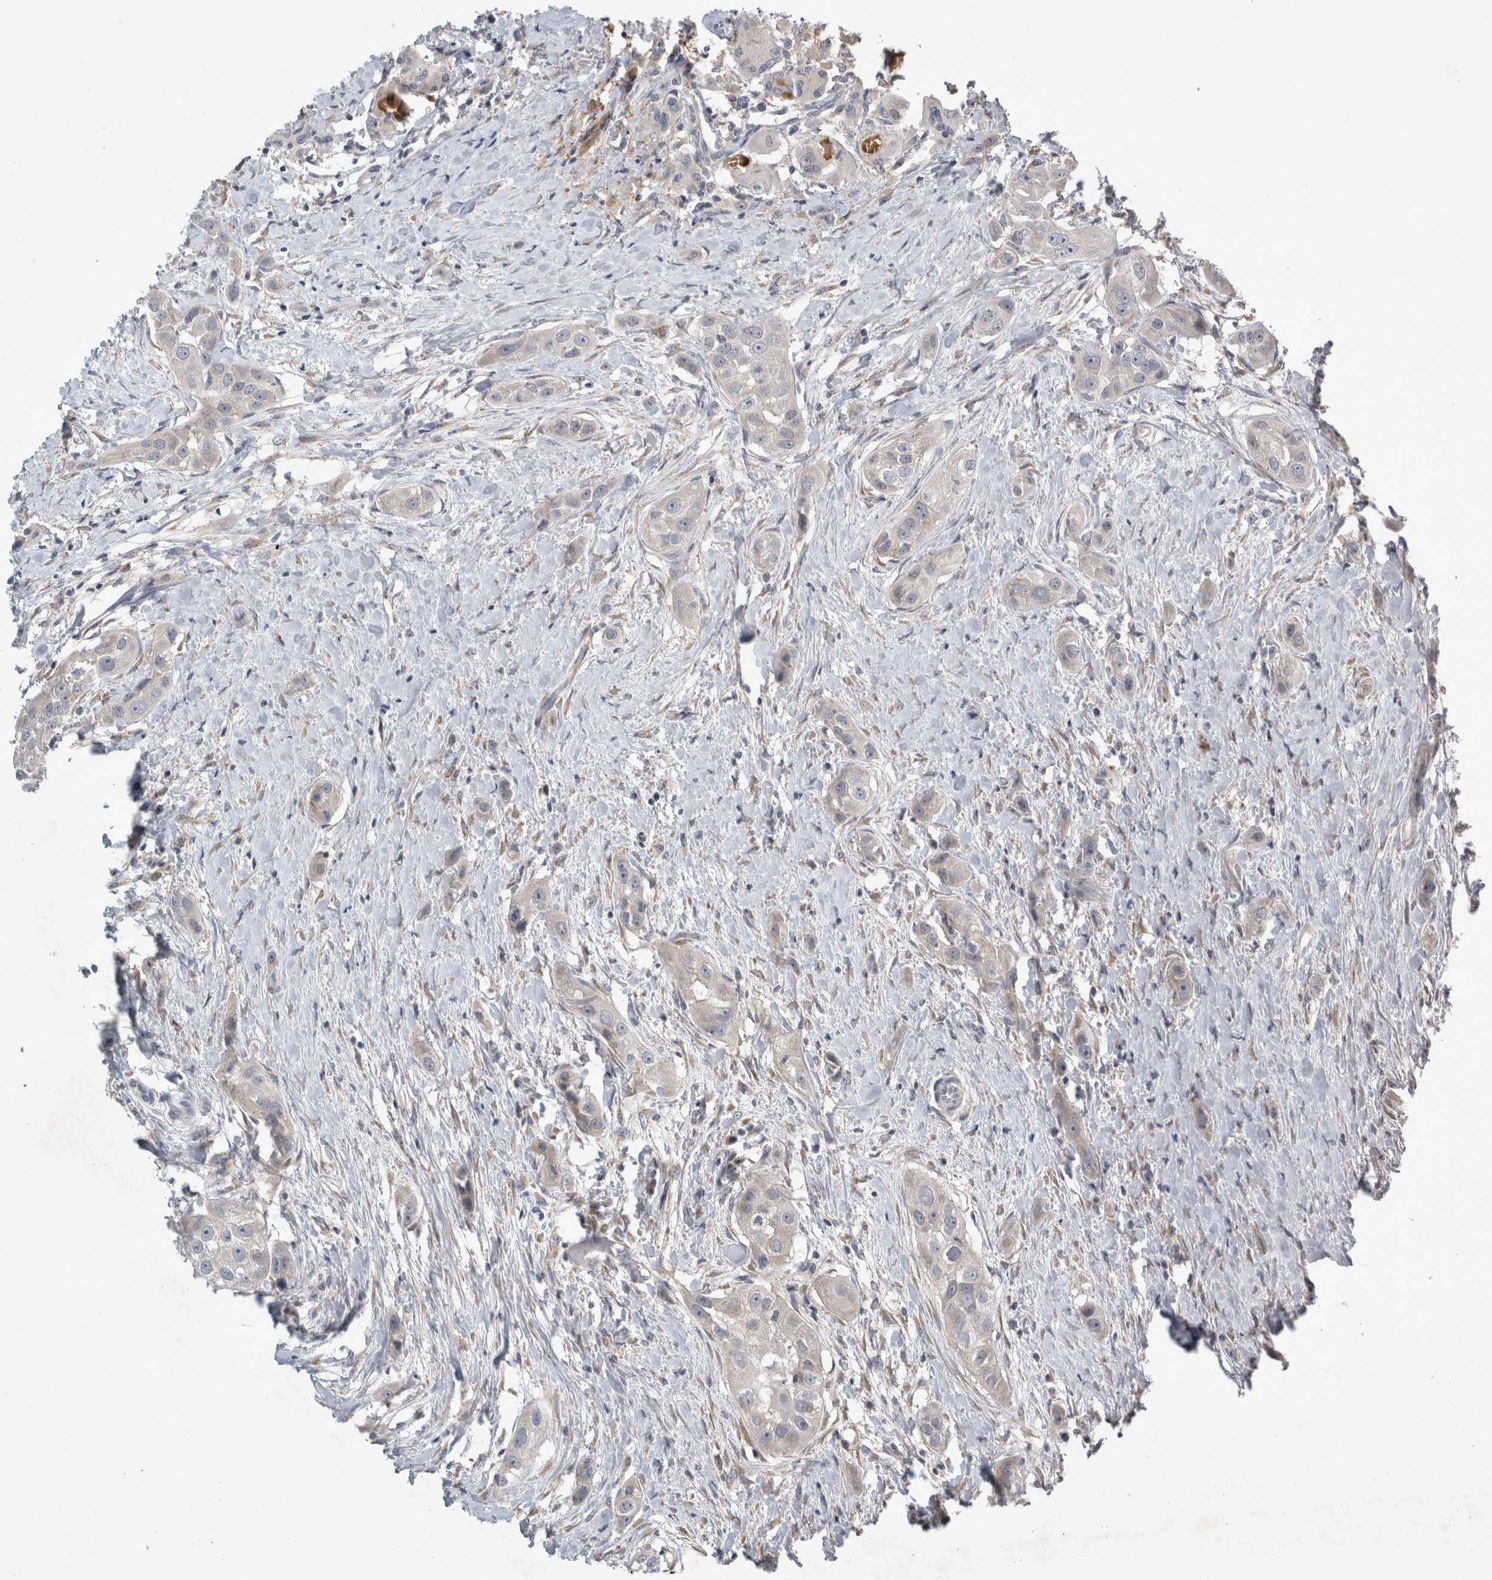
{"staining": {"intensity": "negative", "quantity": "none", "location": "none"}, "tissue": "head and neck cancer", "cell_type": "Tumor cells", "image_type": "cancer", "snomed": [{"axis": "morphology", "description": "Normal tissue, NOS"}, {"axis": "morphology", "description": "Squamous cell carcinoma, NOS"}, {"axis": "topography", "description": "Skeletal muscle"}, {"axis": "topography", "description": "Head-Neck"}], "caption": "The micrograph demonstrates no staining of tumor cells in squamous cell carcinoma (head and neck). (DAB (3,3'-diaminobenzidine) IHC, high magnification).", "gene": "SLC22A11", "patient": {"sex": "male", "age": 51}}